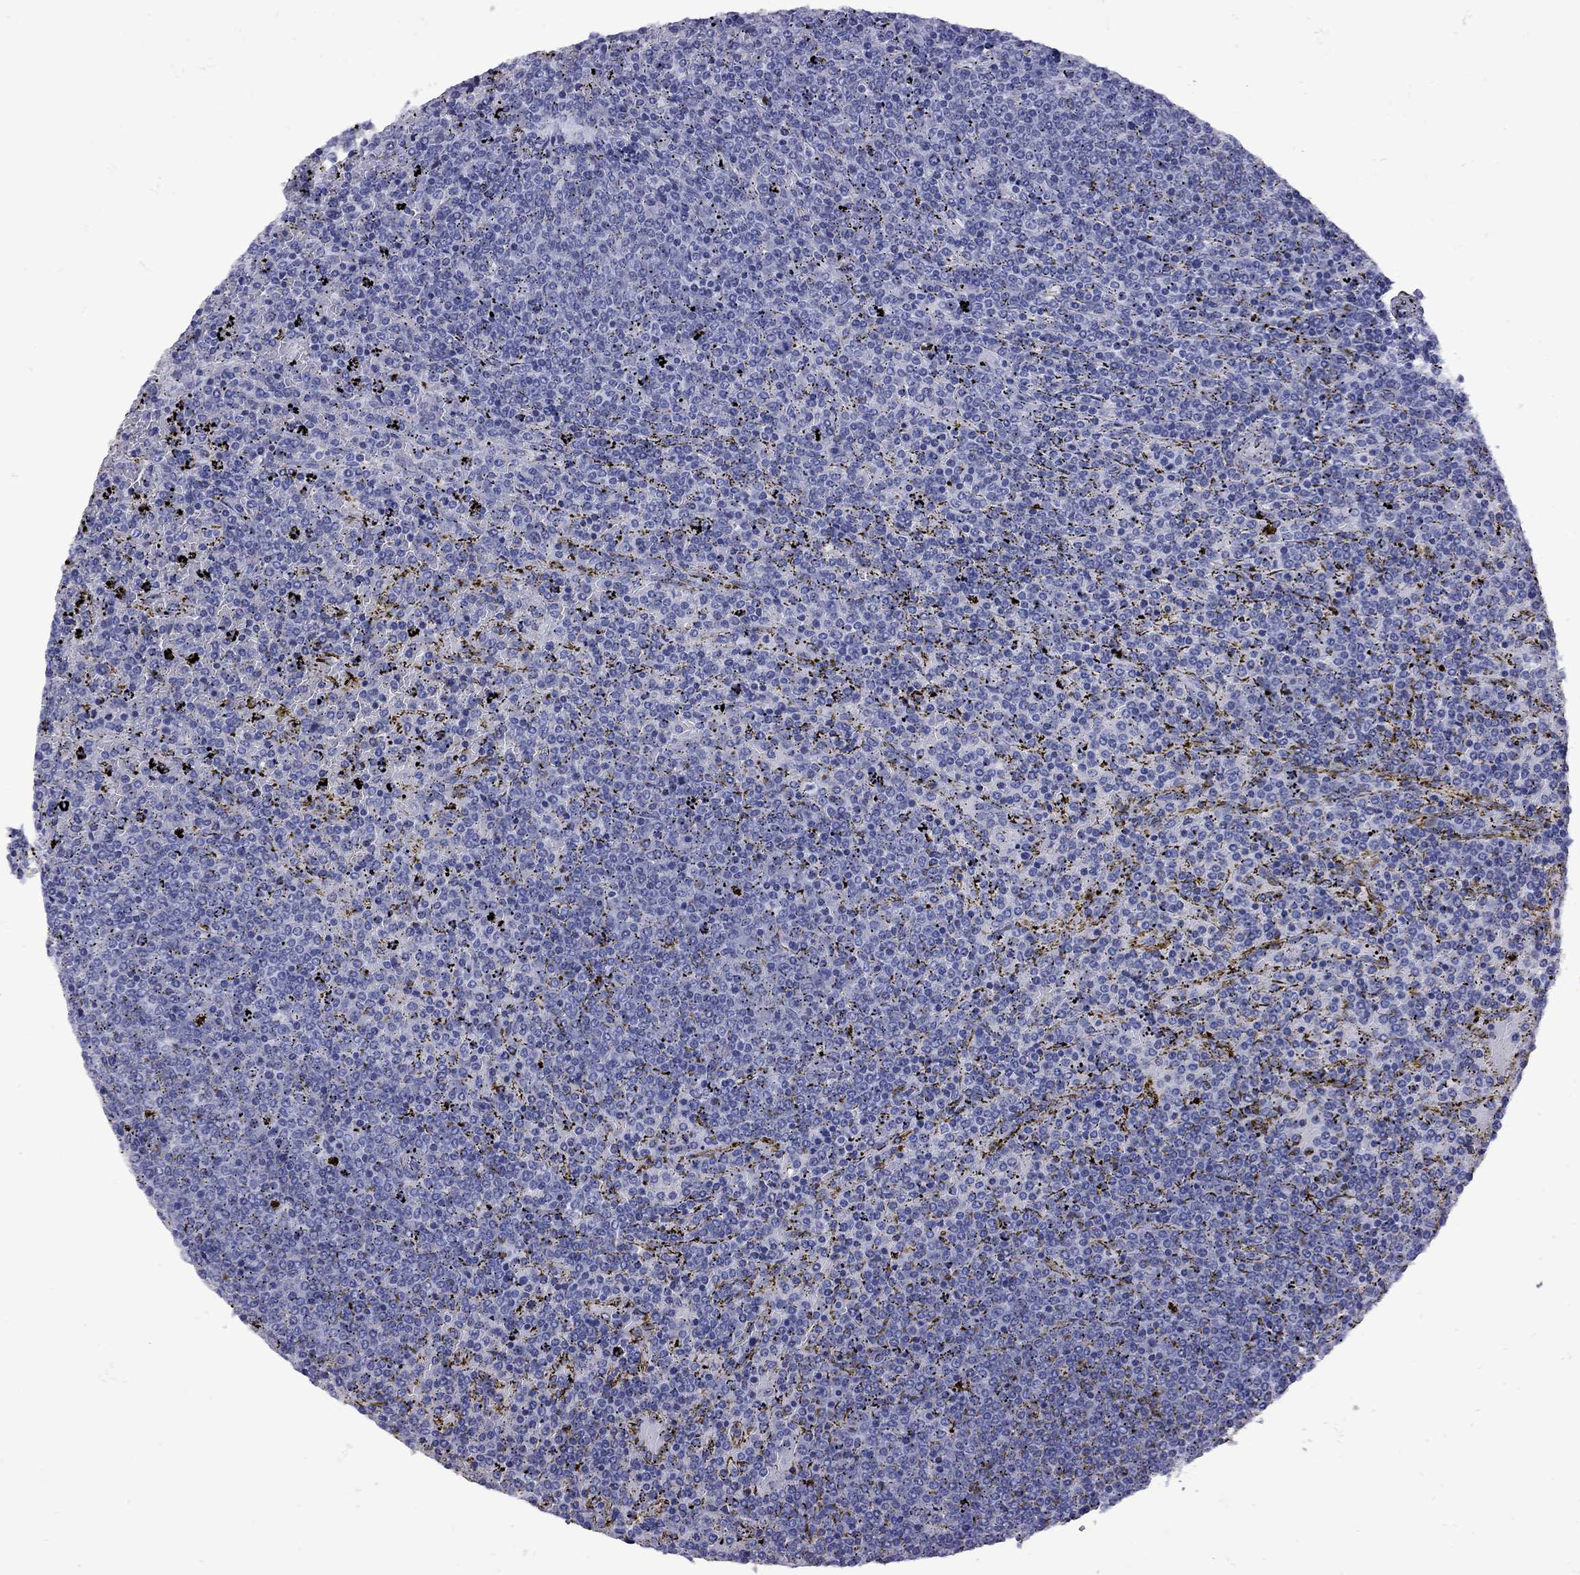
{"staining": {"intensity": "negative", "quantity": "none", "location": "none"}, "tissue": "lymphoma", "cell_type": "Tumor cells", "image_type": "cancer", "snomed": [{"axis": "morphology", "description": "Malignant lymphoma, non-Hodgkin's type, Low grade"}, {"axis": "topography", "description": "Spleen"}], "caption": "DAB immunohistochemical staining of lymphoma displays no significant positivity in tumor cells. (Immunohistochemistry (ihc), brightfield microscopy, high magnification).", "gene": "EPPIN", "patient": {"sex": "female", "age": 77}}